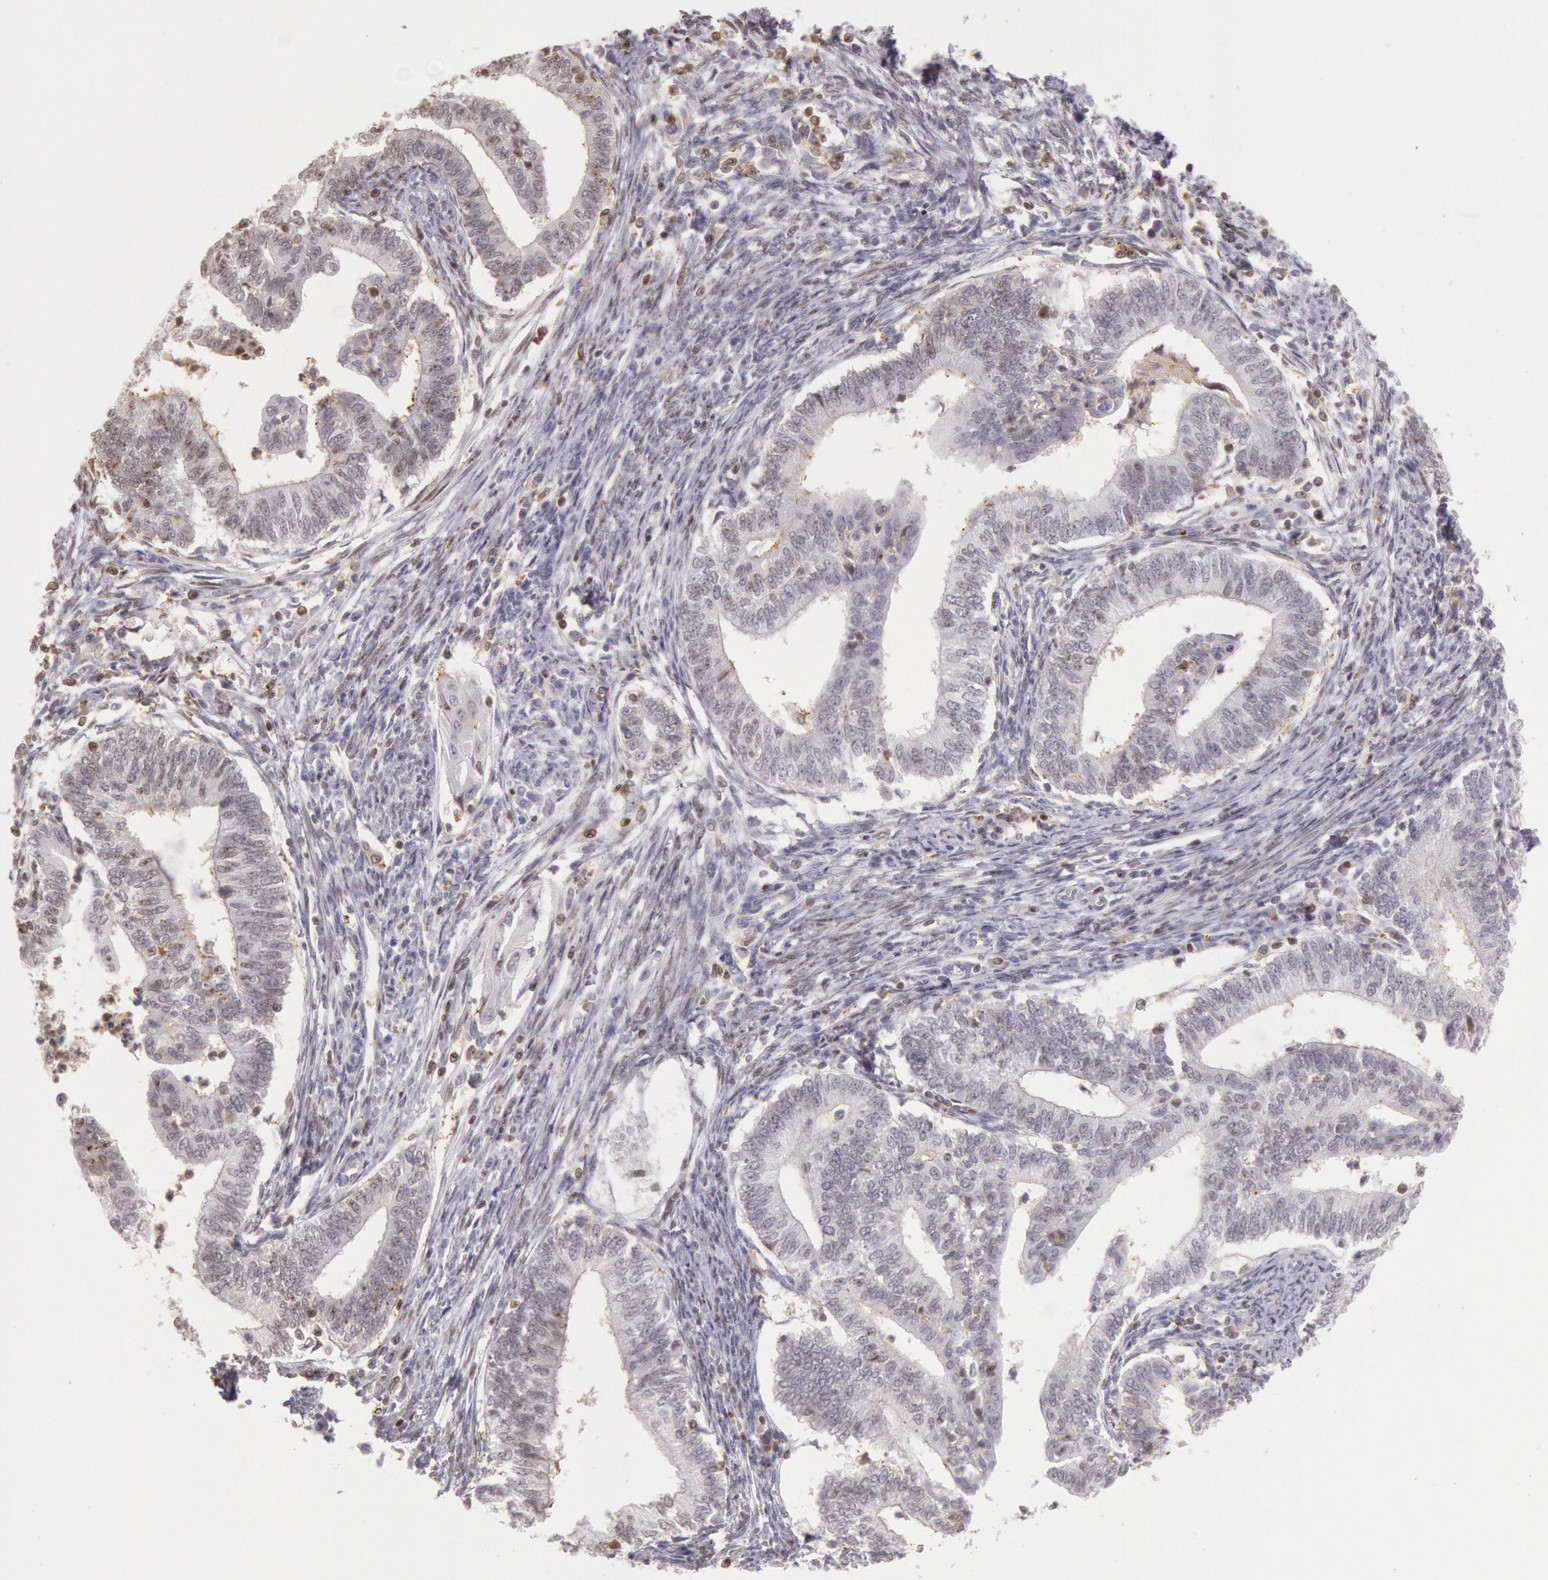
{"staining": {"intensity": "weak", "quantity": "<25%", "location": "cytoplasmic/membranous"}, "tissue": "endometrial cancer", "cell_type": "Tumor cells", "image_type": "cancer", "snomed": [{"axis": "morphology", "description": "Adenocarcinoma, NOS"}, {"axis": "topography", "description": "Endometrium"}], "caption": "Immunohistochemistry of adenocarcinoma (endometrial) shows no expression in tumor cells.", "gene": "HIF1A", "patient": {"sex": "female", "age": 66}}